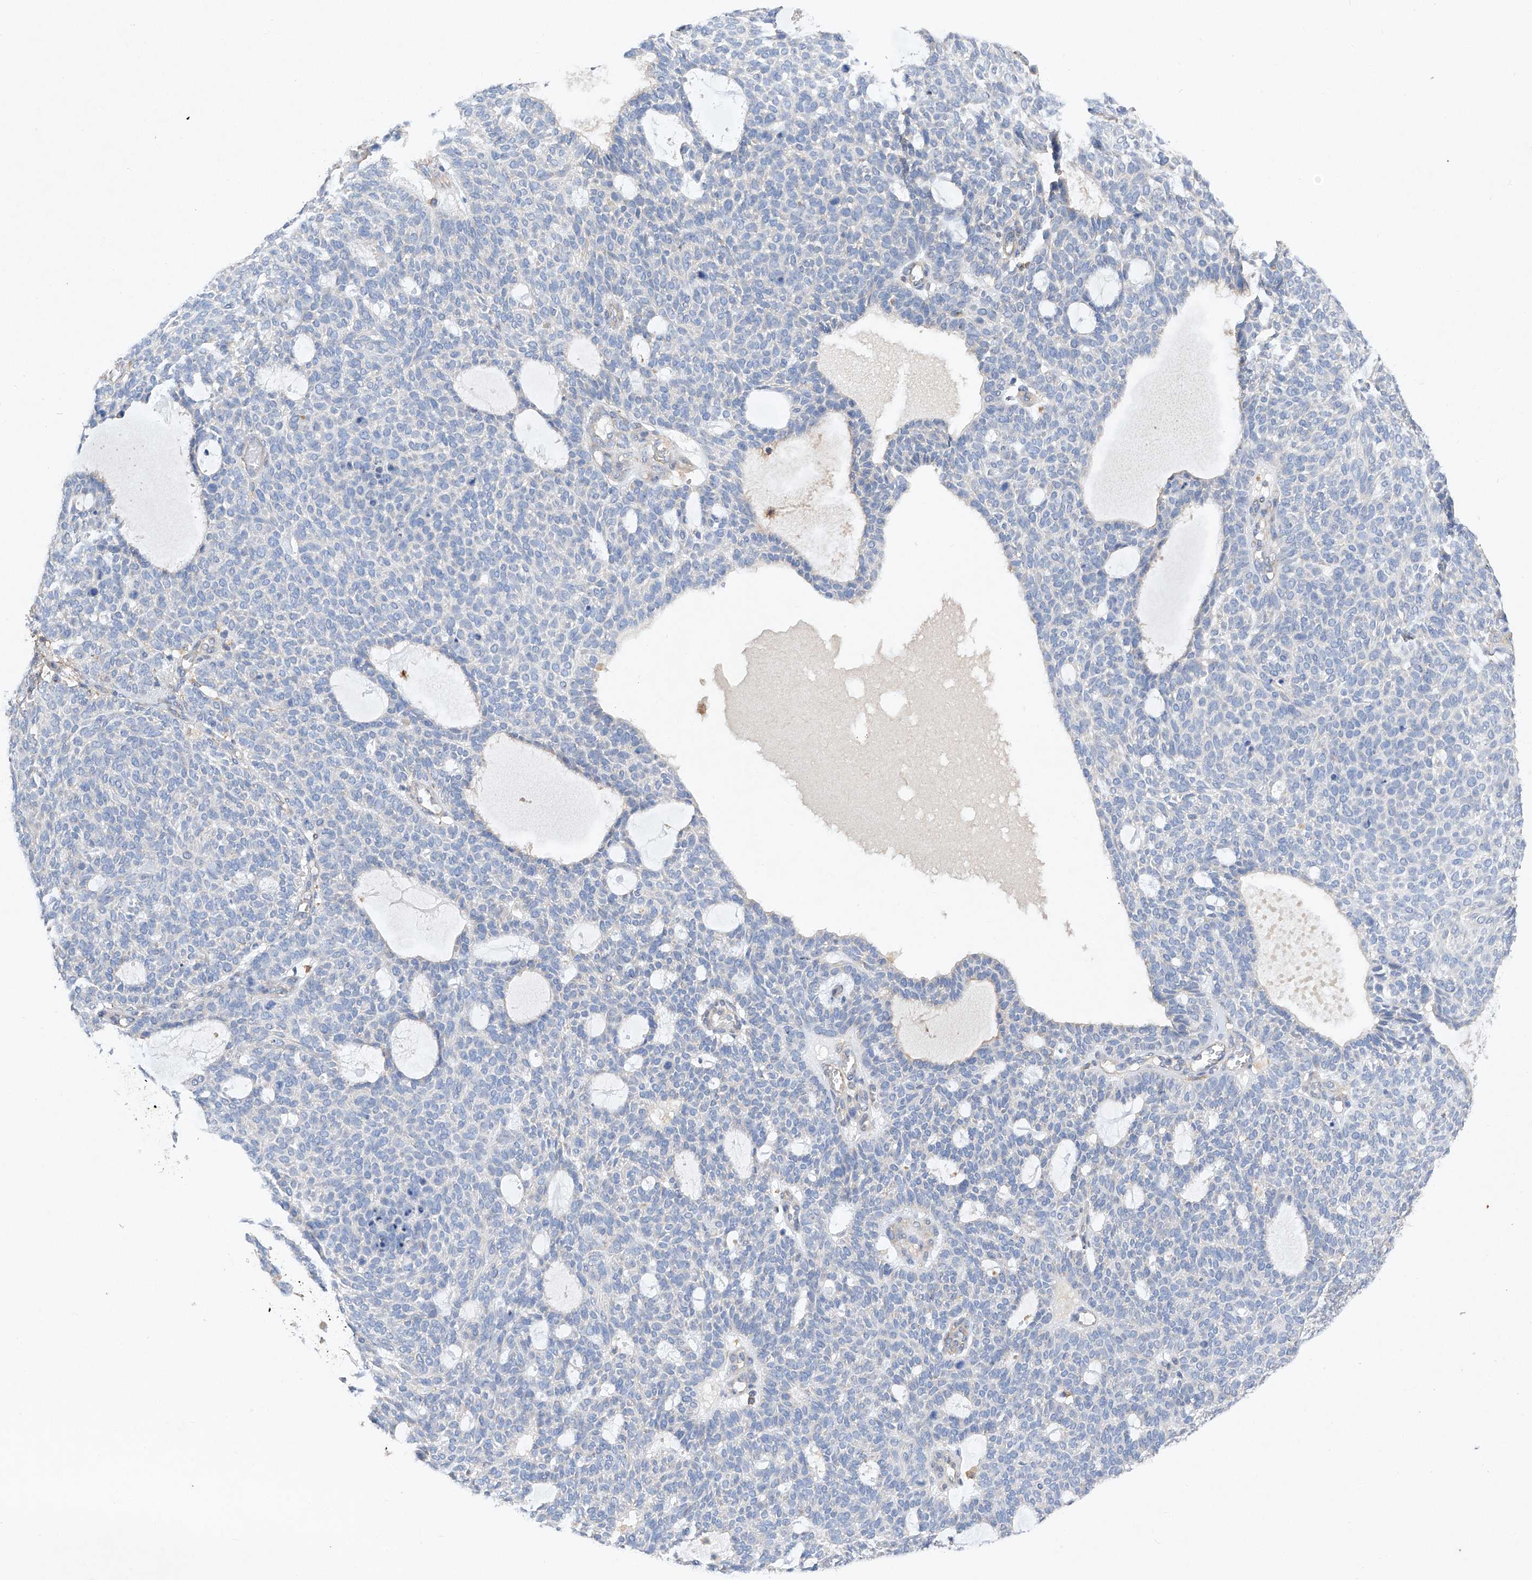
{"staining": {"intensity": "negative", "quantity": "none", "location": "none"}, "tissue": "skin cancer", "cell_type": "Tumor cells", "image_type": "cancer", "snomed": [{"axis": "morphology", "description": "Squamous cell carcinoma, NOS"}, {"axis": "topography", "description": "Skin"}], "caption": "IHC of skin squamous cell carcinoma demonstrates no staining in tumor cells.", "gene": "AMD1", "patient": {"sex": "female", "age": 90}}